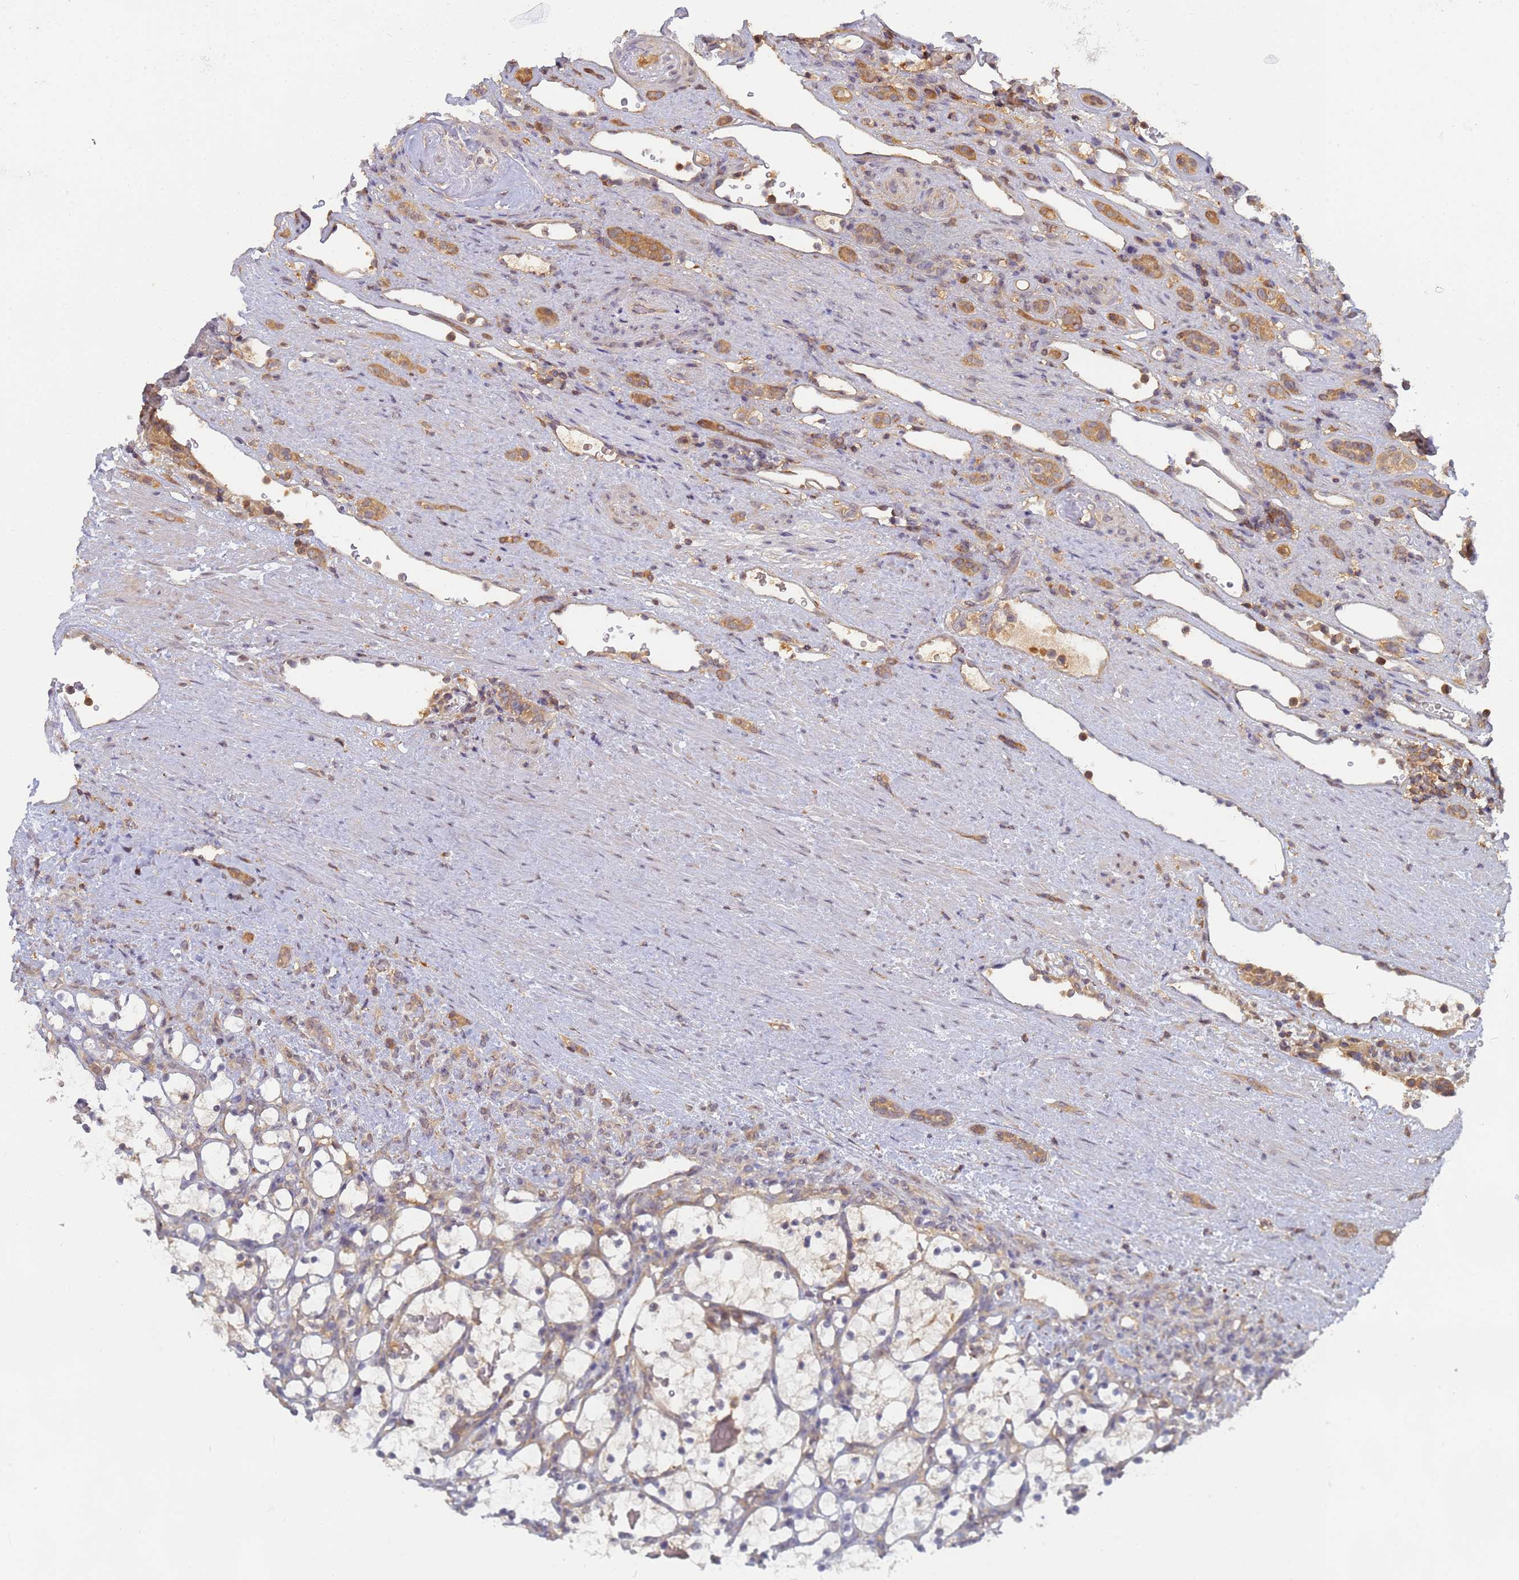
{"staining": {"intensity": "negative", "quantity": "none", "location": "none"}, "tissue": "renal cancer", "cell_type": "Tumor cells", "image_type": "cancer", "snomed": [{"axis": "morphology", "description": "Adenocarcinoma, NOS"}, {"axis": "topography", "description": "Kidney"}], "caption": "Tumor cells are negative for protein expression in human adenocarcinoma (renal).", "gene": "SHARPIN", "patient": {"sex": "female", "age": 69}}